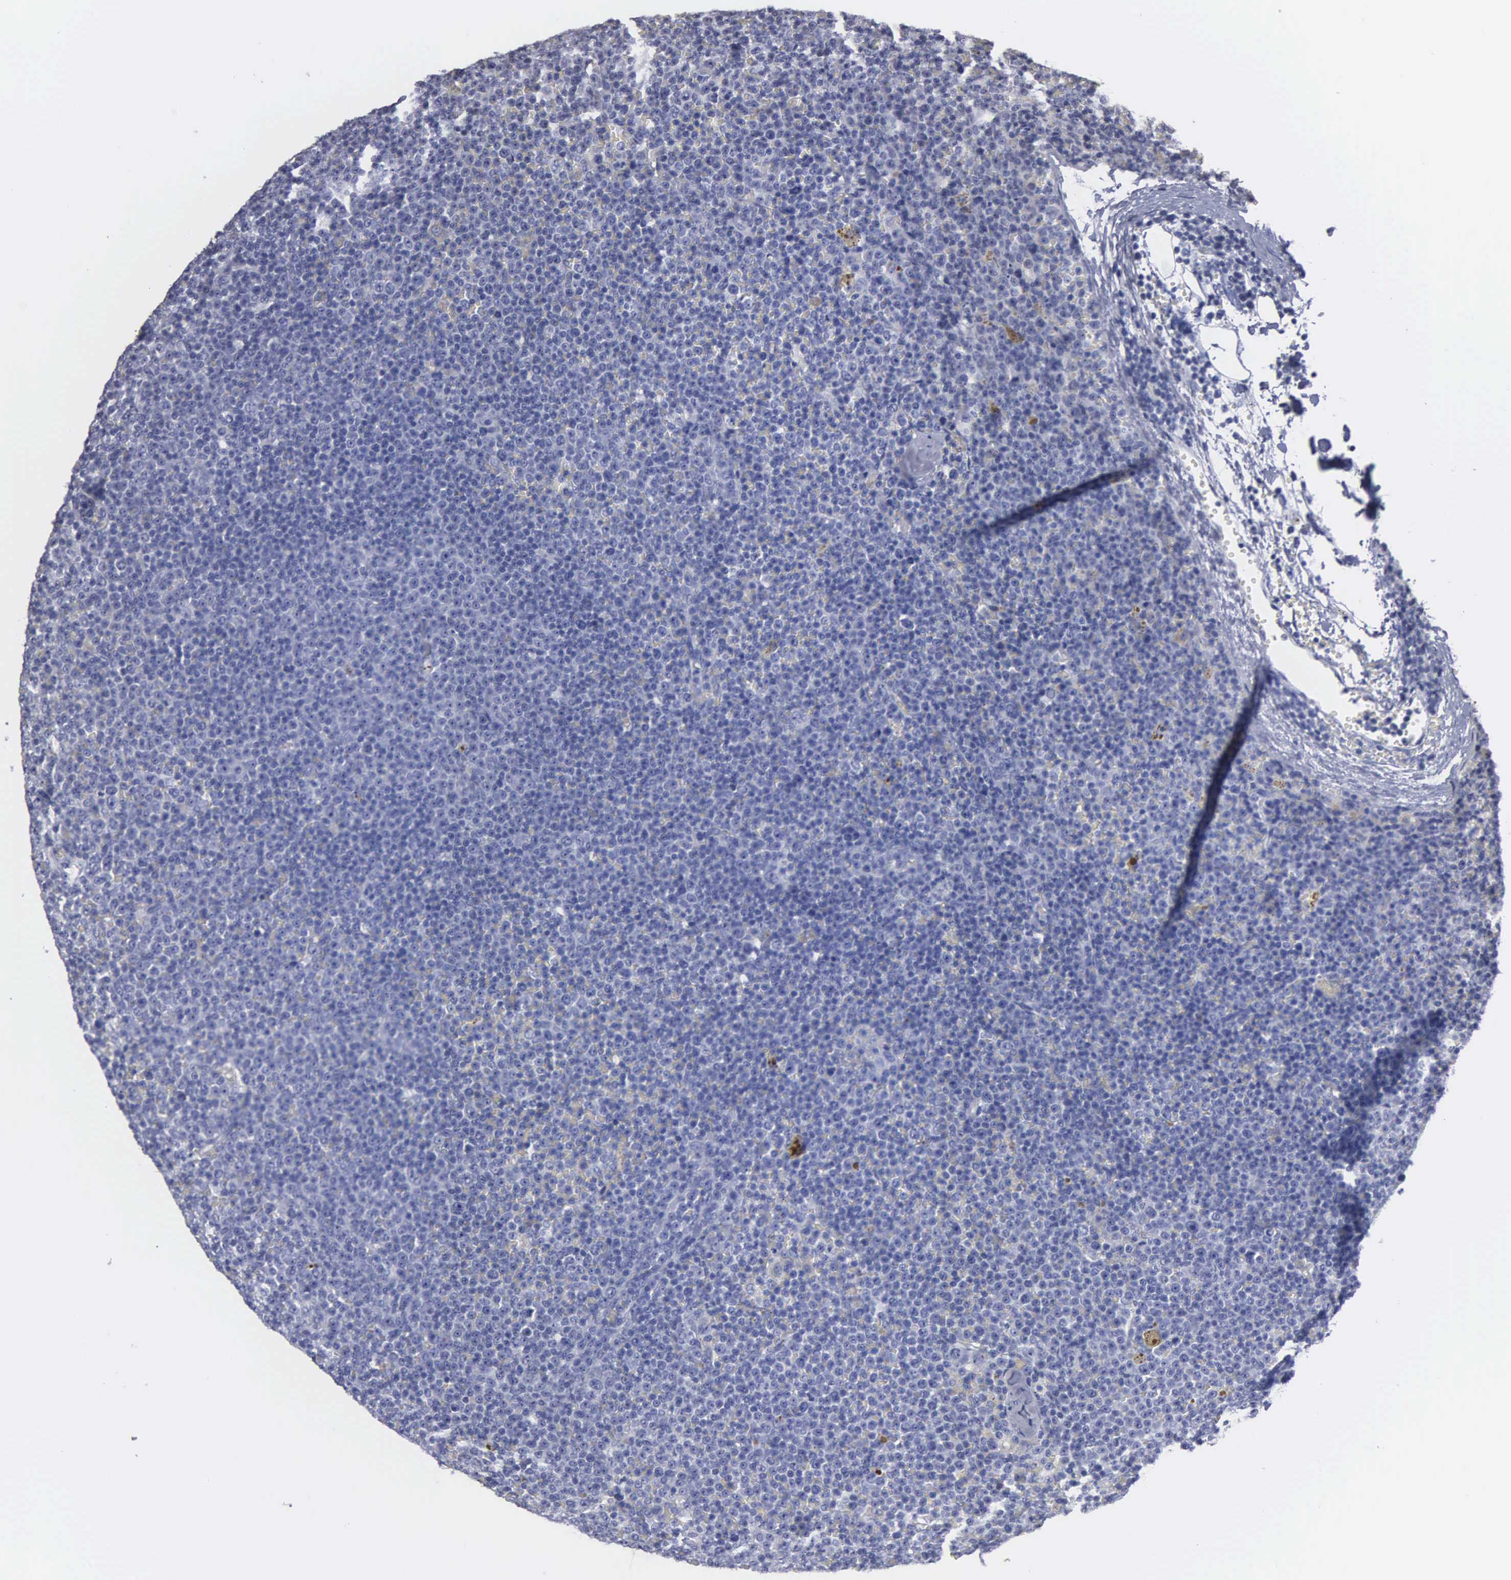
{"staining": {"intensity": "negative", "quantity": "none", "location": "none"}, "tissue": "lymphoma", "cell_type": "Tumor cells", "image_type": "cancer", "snomed": [{"axis": "morphology", "description": "Malignant lymphoma, non-Hodgkin's type, Low grade"}, {"axis": "topography", "description": "Lymph node"}], "caption": "A high-resolution photomicrograph shows immunohistochemistry (IHC) staining of low-grade malignant lymphoma, non-Hodgkin's type, which reveals no significant staining in tumor cells.", "gene": "UPB1", "patient": {"sex": "male", "age": 50}}